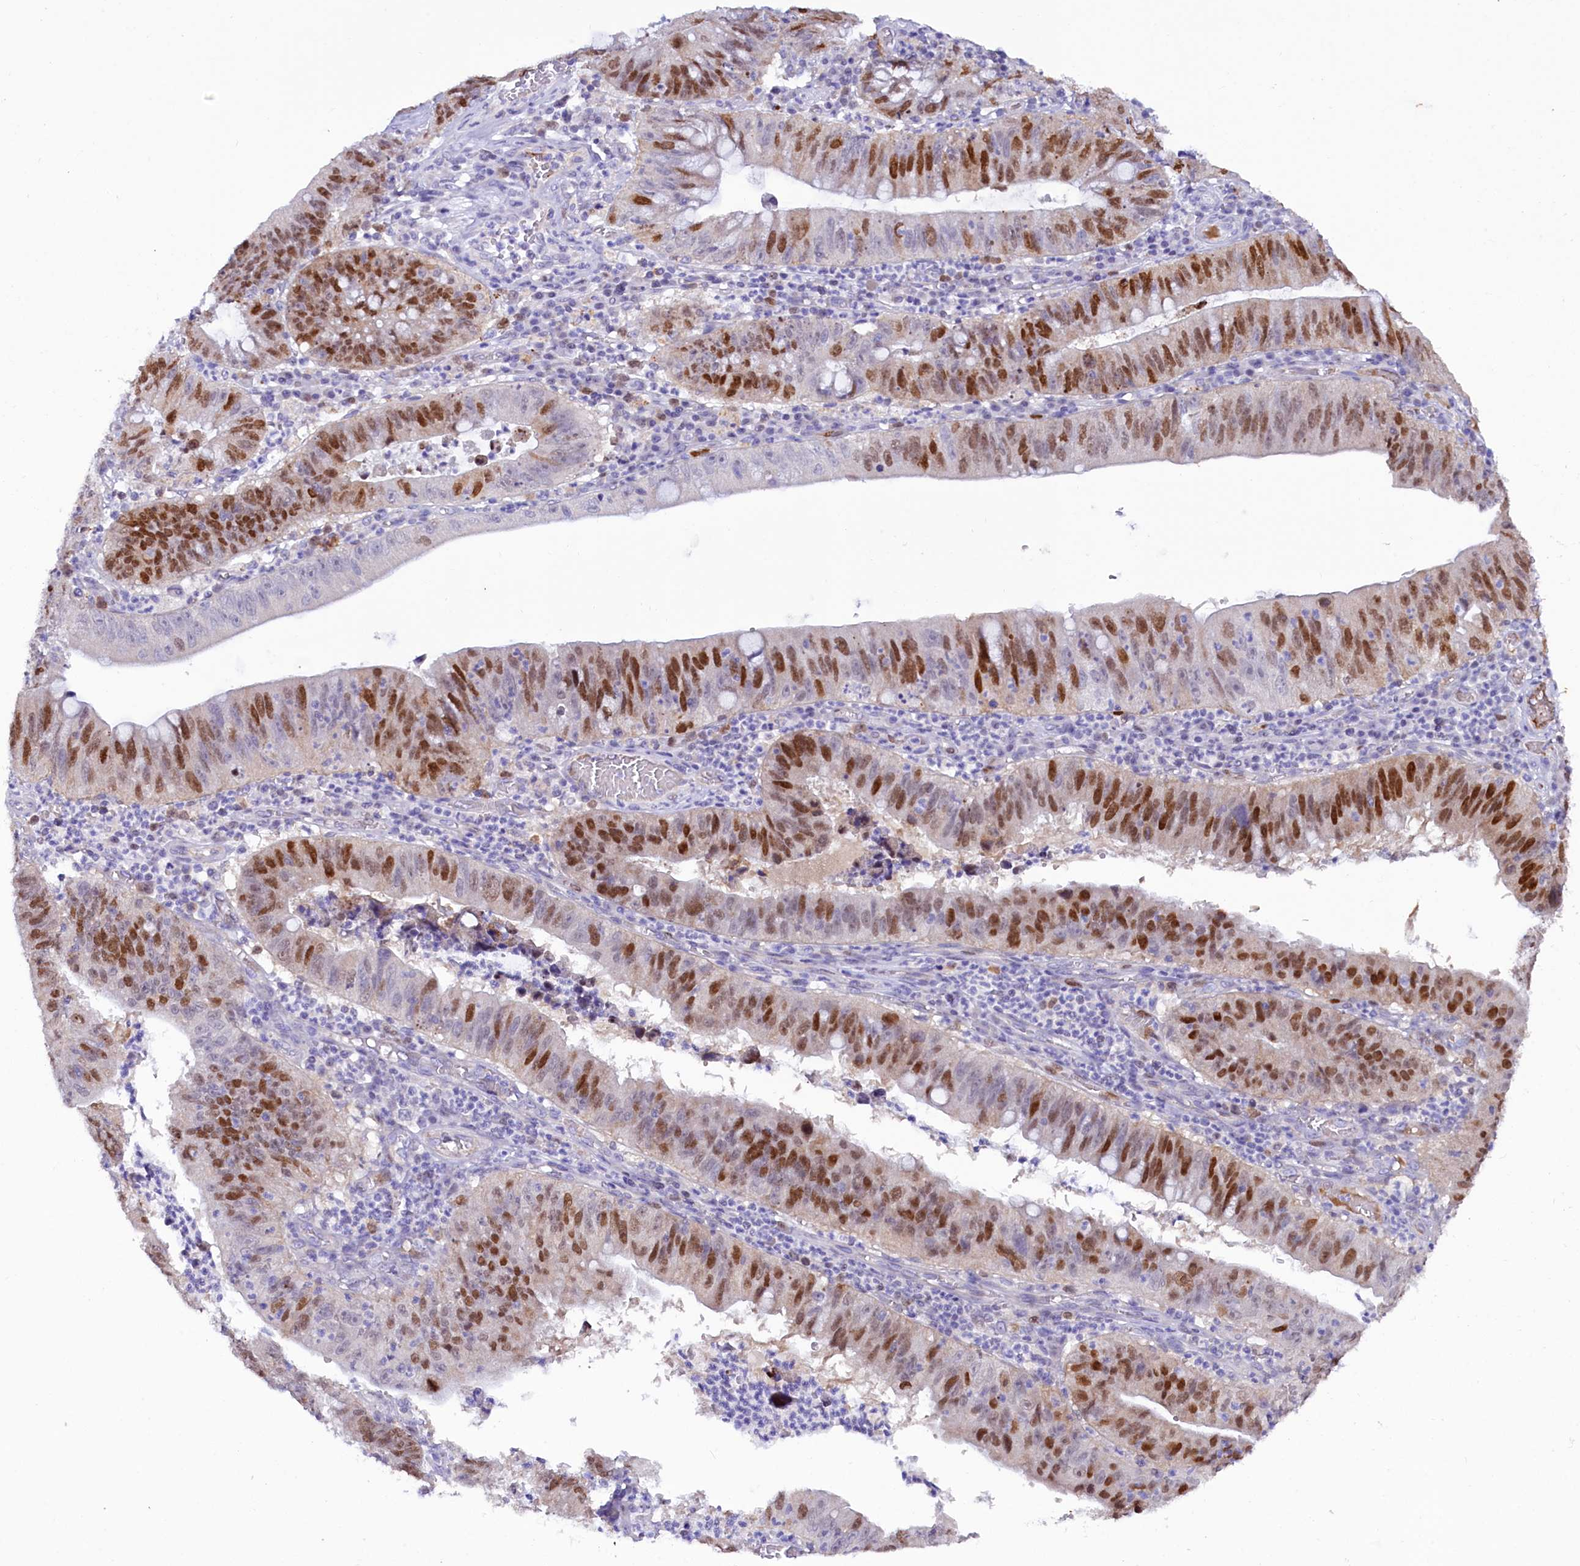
{"staining": {"intensity": "moderate", "quantity": "25%-75%", "location": "nuclear"}, "tissue": "stomach cancer", "cell_type": "Tumor cells", "image_type": "cancer", "snomed": [{"axis": "morphology", "description": "Adenocarcinoma, NOS"}, {"axis": "topography", "description": "Stomach"}], "caption": "Adenocarcinoma (stomach) tissue demonstrates moderate nuclear staining in about 25%-75% of tumor cells, visualized by immunohistochemistry.", "gene": "FAM111B", "patient": {"sex": "male", "age": 59}}